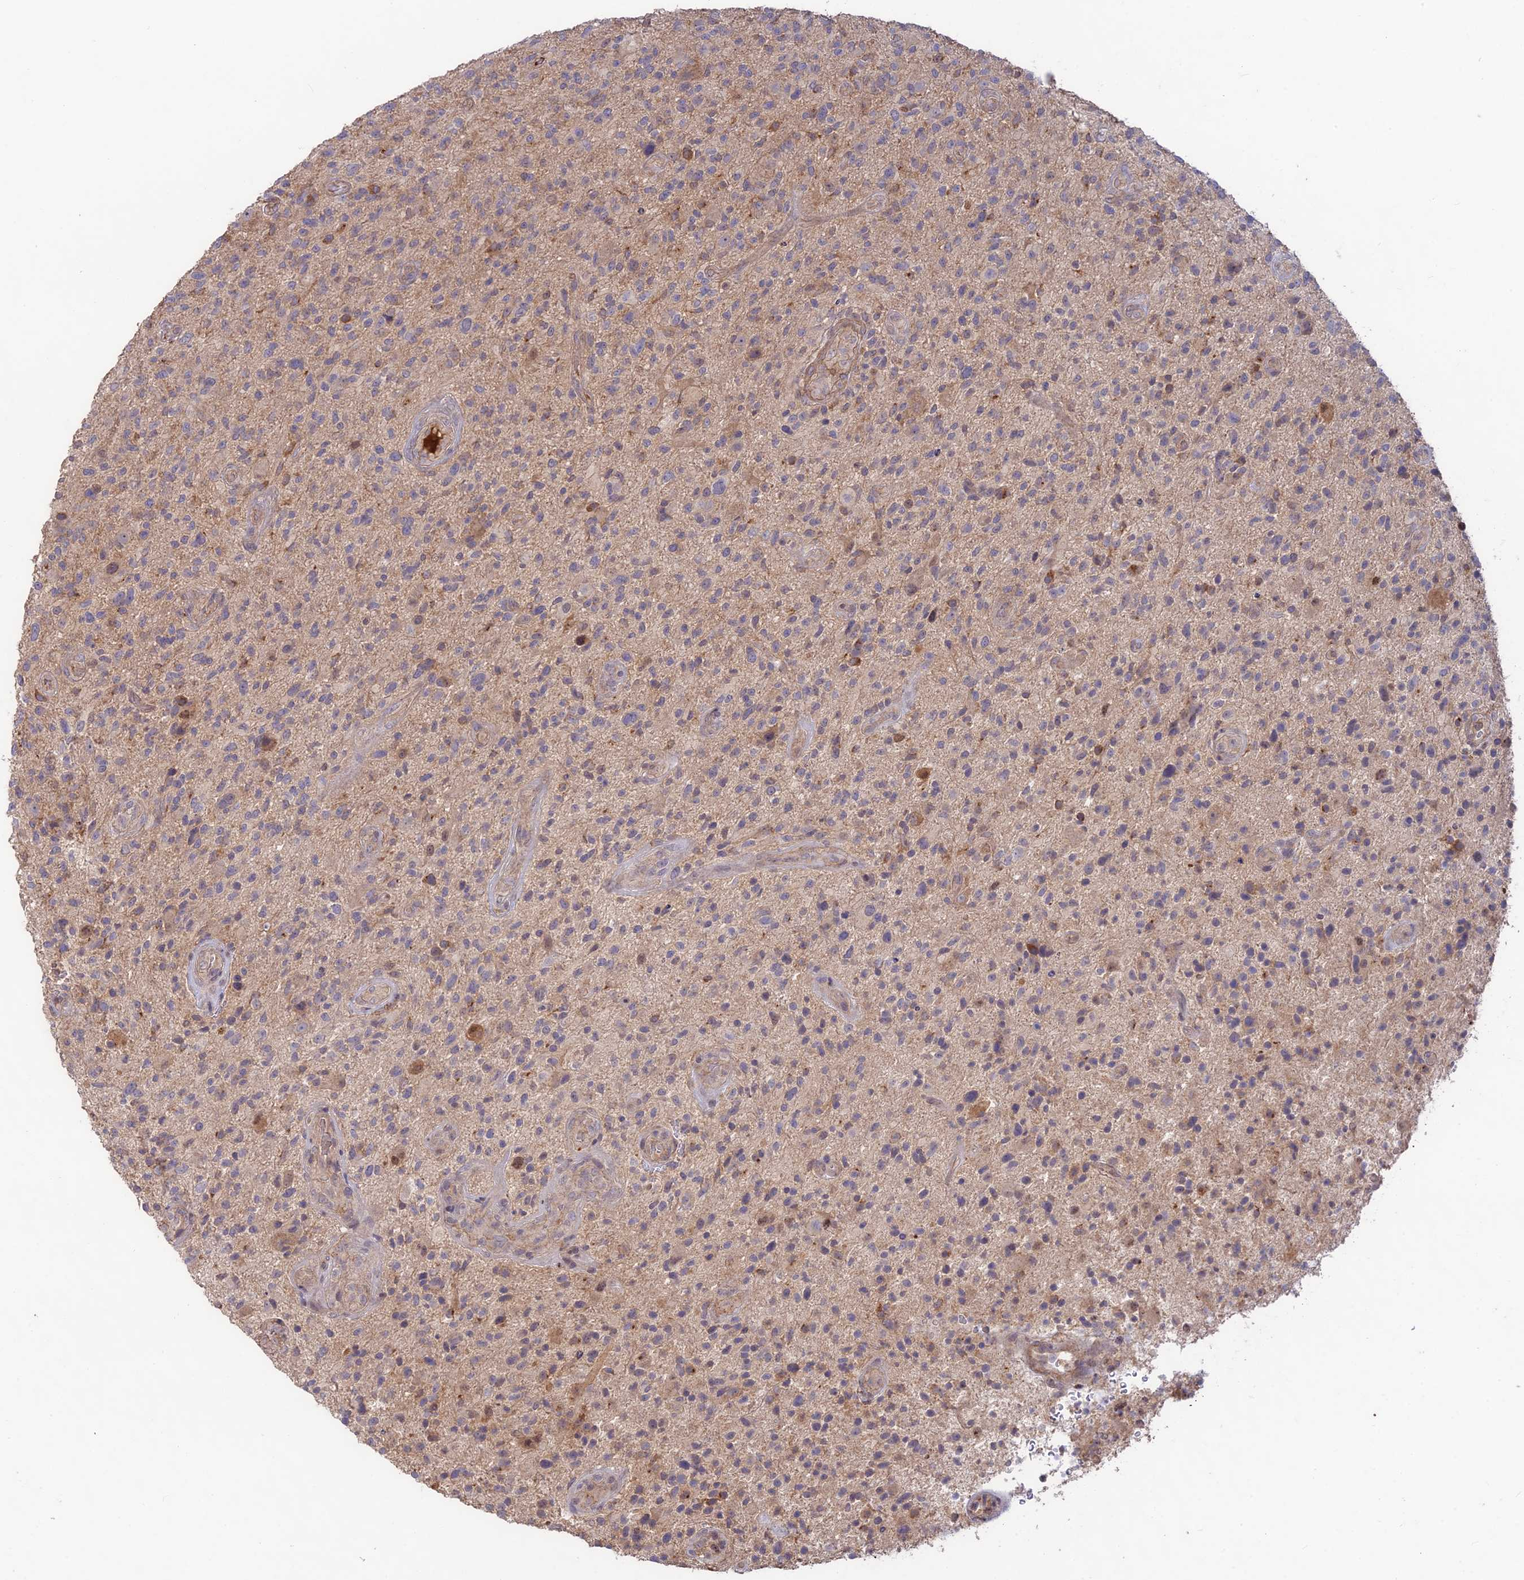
{"staining": {"intensity": "weak", "quantity": "<25%", "location": "cytoplasmic/membranous"}, "tissue": "glioma", "cell_type": "Tumor cells", "image_type": "cancer", "snomed": [{"axis": "morphology", "description": "Glioma, malignant, High grade"}, {"axis": "topography", "description": "Brain"}], "caption": "A photomicrograph of glioma stained for a protein demonstrates no brown staining in tumor cells. (Stains: DAB (3,3'-diaminobenzidine) immunohistochemistry with hematoxylin counter stain, Microscopy: brightfield microscopy at high magnification).", "gene": "CLCF1", "patient": {"sex": "male", "age": 47}}